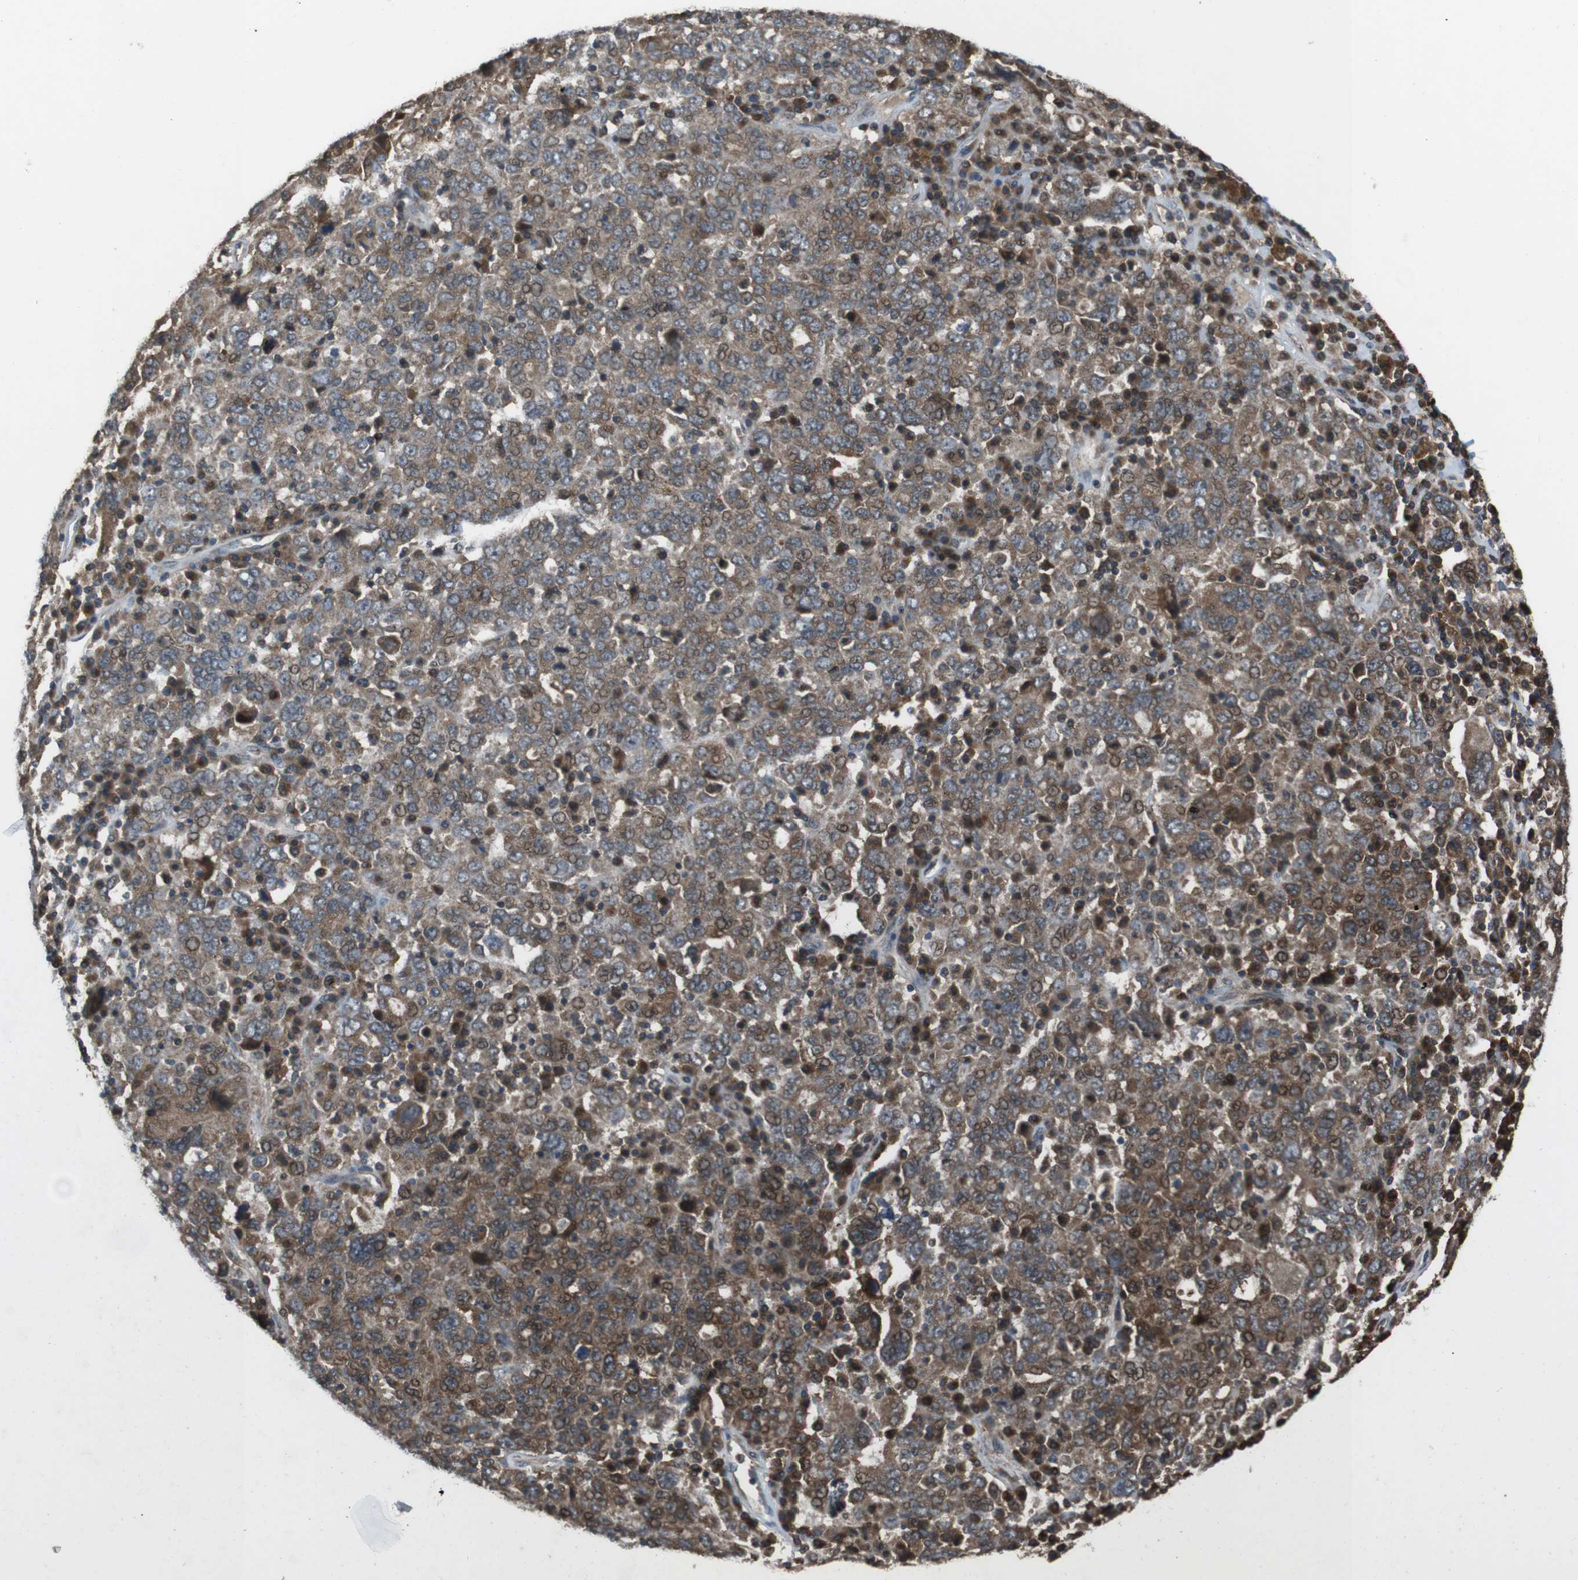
{"staining": {"intensity": "moderate", "quantity": ">75%", "location": "cytoplasmic/membranous,nuclear"}, "tissue": "ovarian cancer", "cell_type": "Tumor cells", "image_type": "cancer", "snomed": [{"axis": "morphology", "description": "Carcinoma, endometroid"}, {"axis": "topography", "description": "Ovary"}], "caption": "The immunohistochemical stain shows moderate cytoplasmic/membranous and nuclear expression in tumor cells of endometroid carcinoma (ovarian) tissue.", "gene": "SLC22A23", "patient": {"sex": "female", "age": 62}}